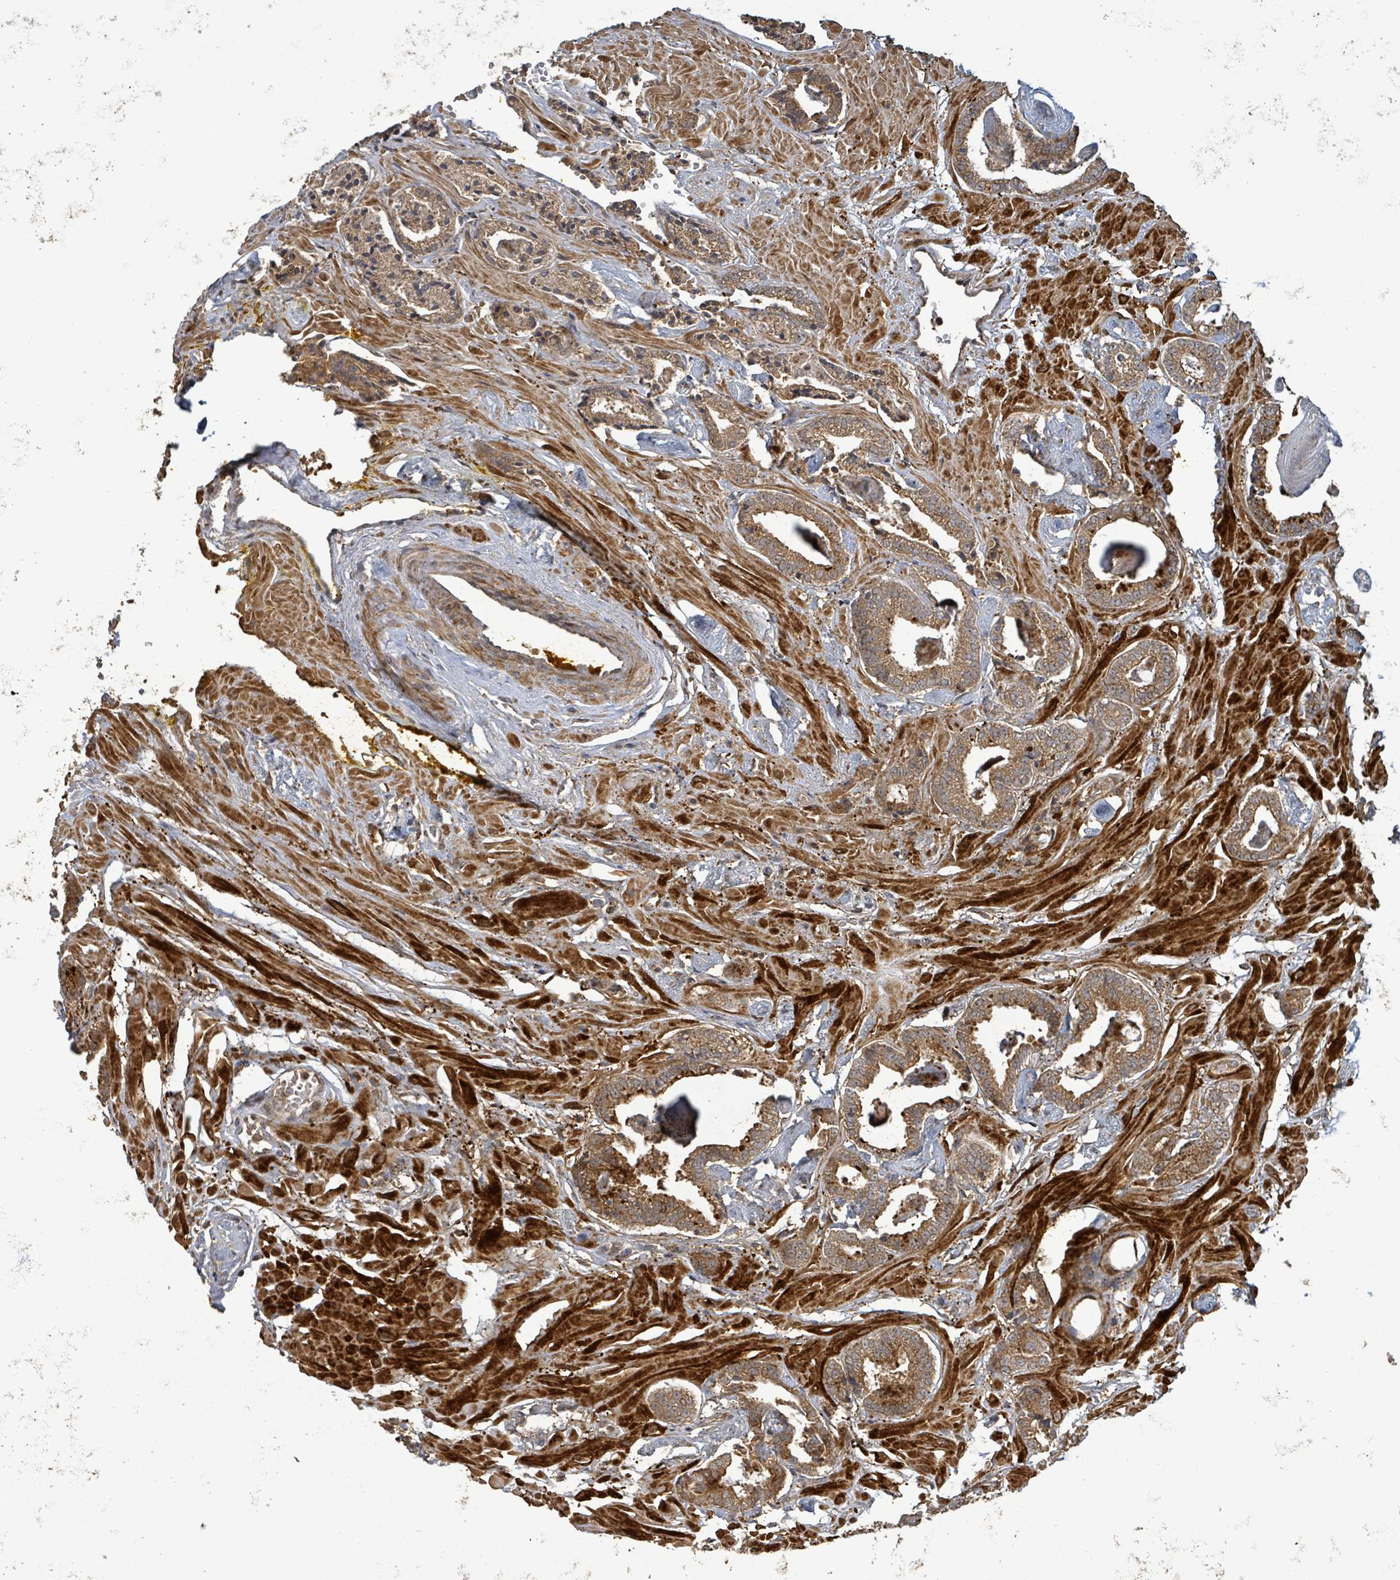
{"staining": {"intensity": "moderate", "quantity": ">75%", "location": "cytoplasmic/membranous"}, "tissue": "prostate cancer", "cell_type": "Tumor cells", "image_type": "cancer", "snomed": [{"axis": "morphology", "description": "Adenocarcinoma, Low grade"}, {"axis": "topography", "description": "Prostate"}], "caption": "A micrograph showing moderate cytoplasmic/membranous expression in approximately >75% of tumor cells in prostate cancer, as visualized by brown immunohistochemical staining.", "gene": "STARD4", "patient": {"sex": "male", "age": 60}}